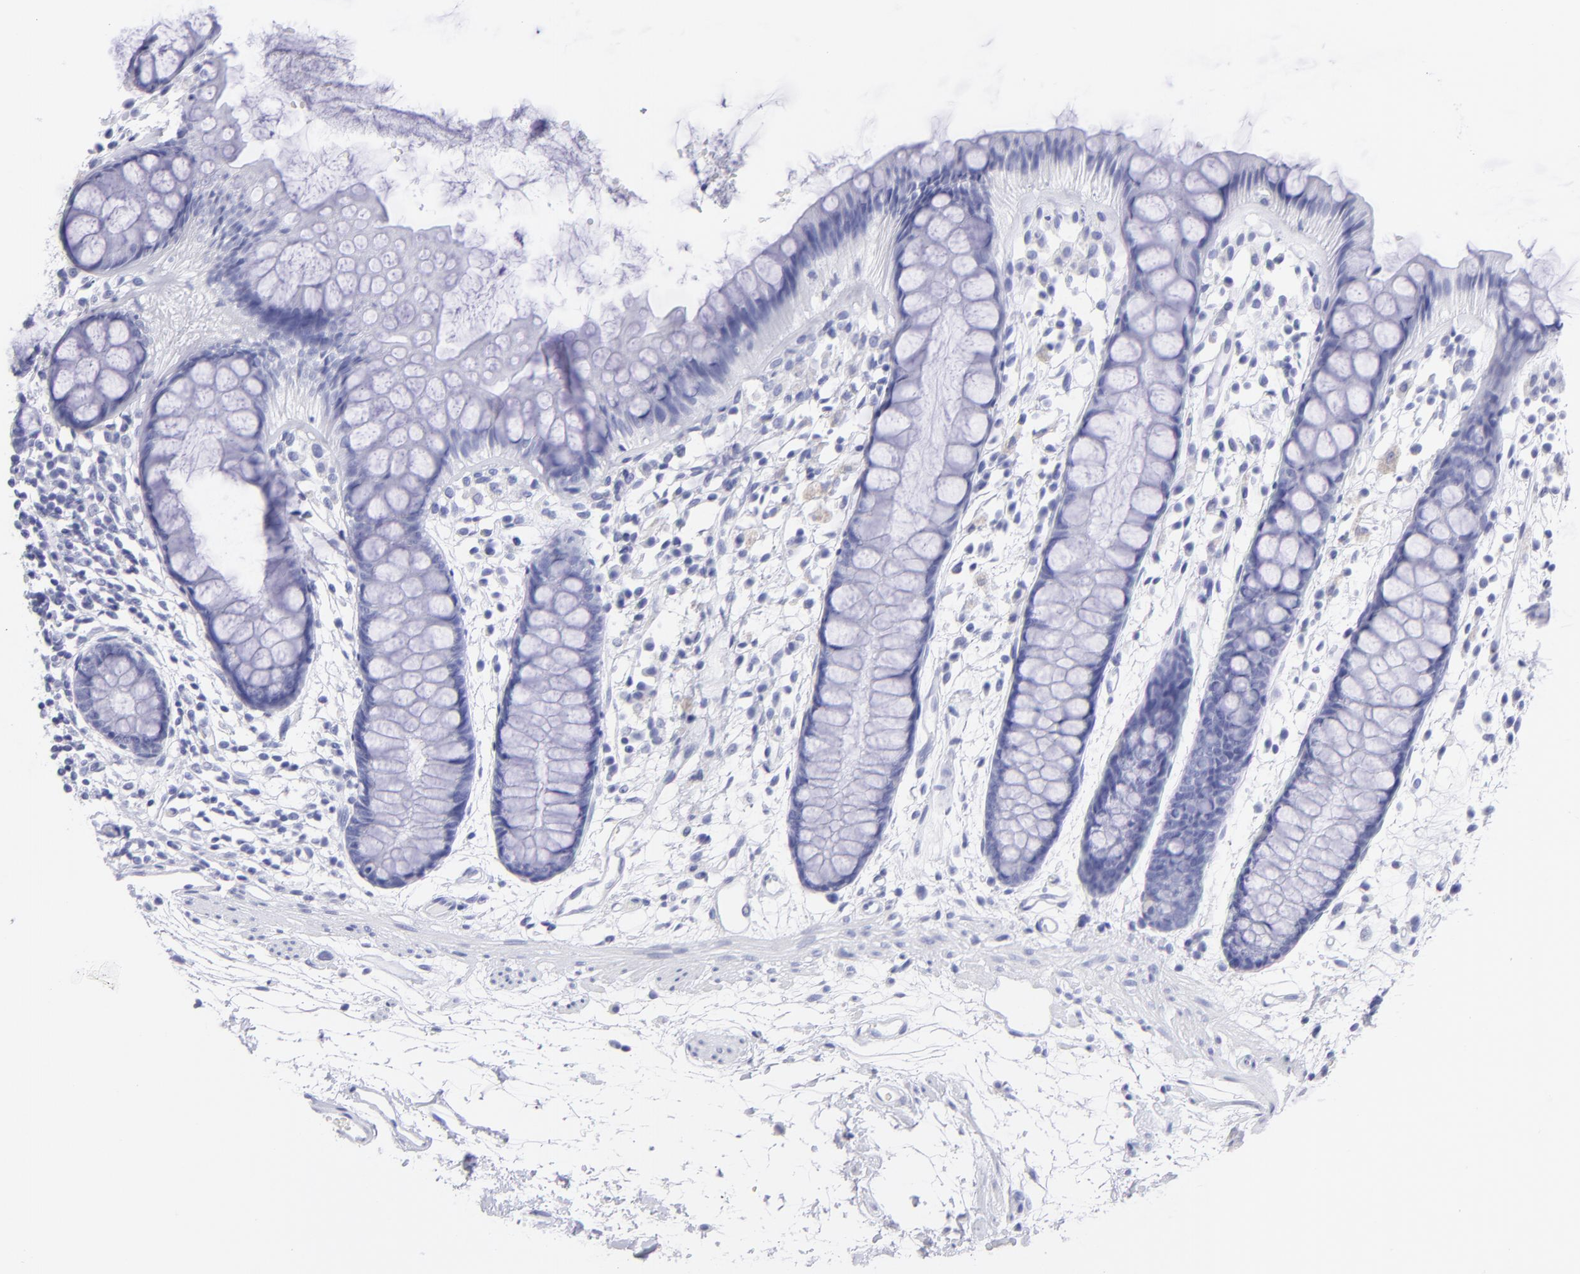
{"staining": {"intensity": "negative", "quantity": "none", "location": "none"}, "tissue": "rectum", "cell_type": "Glandular cells", "image_type": "normal", "snomed": [{"axis": "morphology", "description": "Normal tissue, NOS"}, {"axis": "topography", "description": "Rectum"}], "caption": "Immunohistochemical staining of benign rectum shows no significant positivity in glandular cells.", "gene": "PIP", "patient": {"sex": "female", "age": 66}}